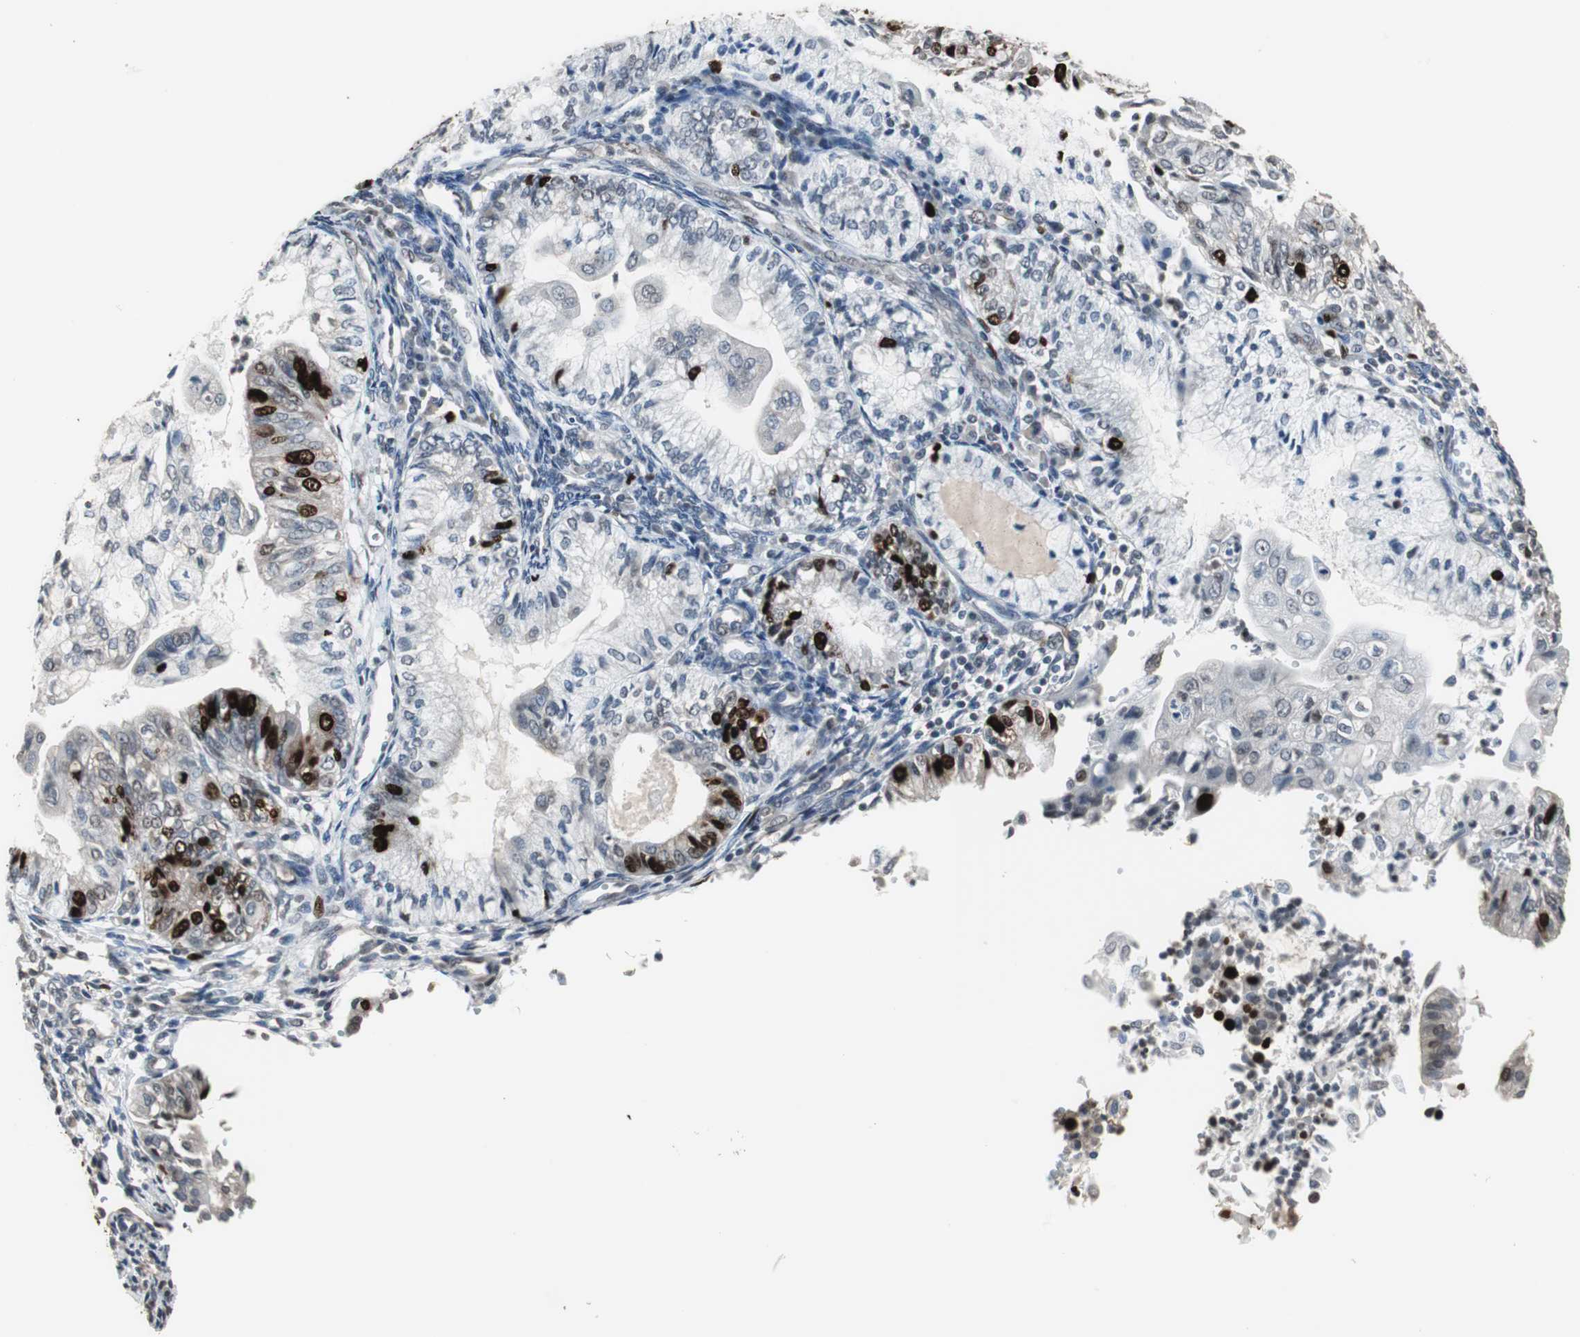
{"staining": {"intensity": "strong", "quantity": "<25%", "location": "nuclear"}, "tissue": "endometrial cancer", "cell_type": "Tumor cells", "image_type": "cancer", "snomed": [{"axis": "morphology", "description": "Adenocarcinoma, NOS"}, {"axis": "topography", "description": "Endometrium"}], "caption": "The photomicrograph demonstrates staining of endometrial cancer (adenocarcinoma), revealing strong nuclear protein expression (brown color) within tumor cells.", "gene": "TOP2A", "patient": {"sex": "female", "age": 59}}